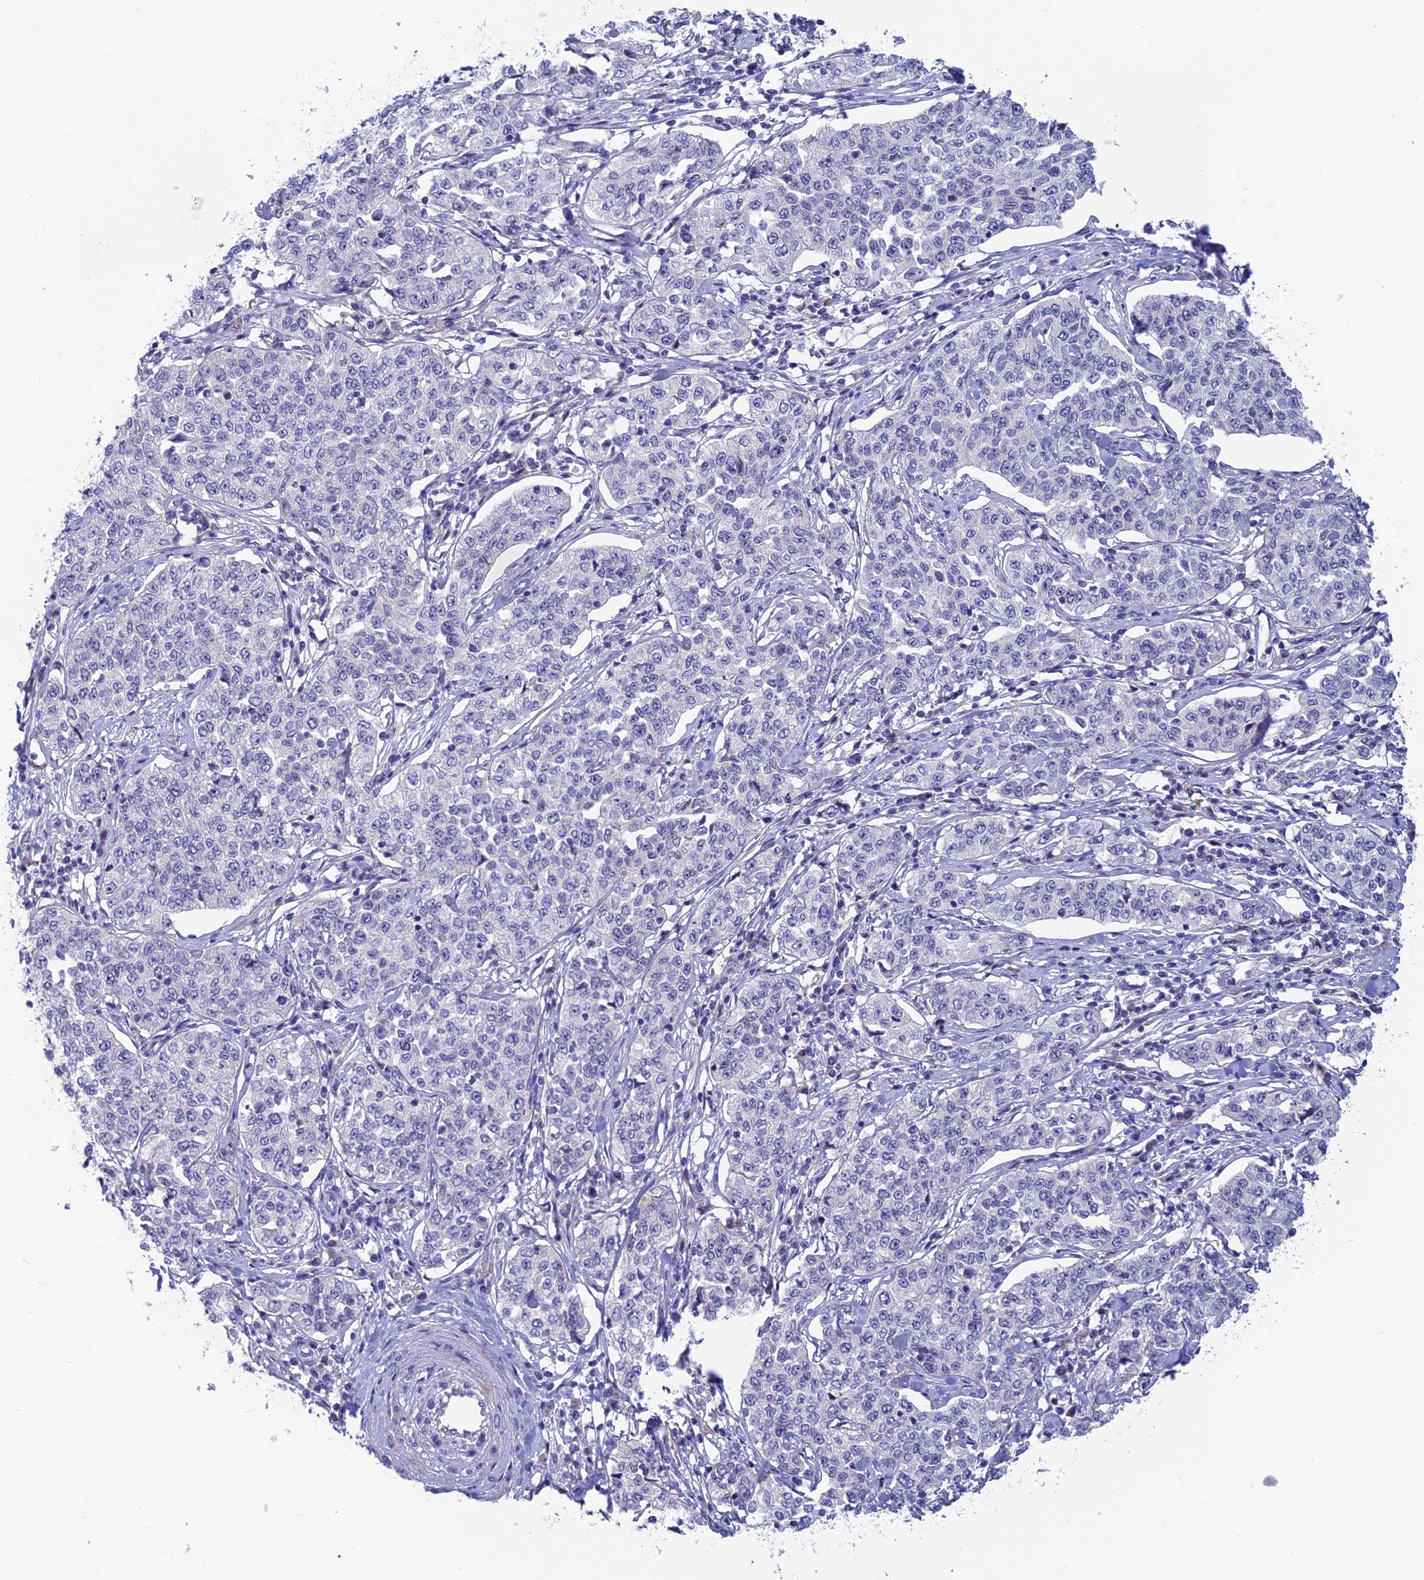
{"staining": {"intensity": "negative", "quantity": "none", "location": "none"}, "tissue": "cervical cancer", "cell_type": "Tumor cells", "image_type": "cancer", "snomed": [{"axis": "morphology", "description": "Squamous cell carcinoma, NOS"}, {"axis": "topography", "description": "Cervix"}], "caption": "Histopathology image shows no significant protein expression in tumor cells of cervical cancer.", "gene": "XPO7", "patient": {"sex": "female", "age": 35}}